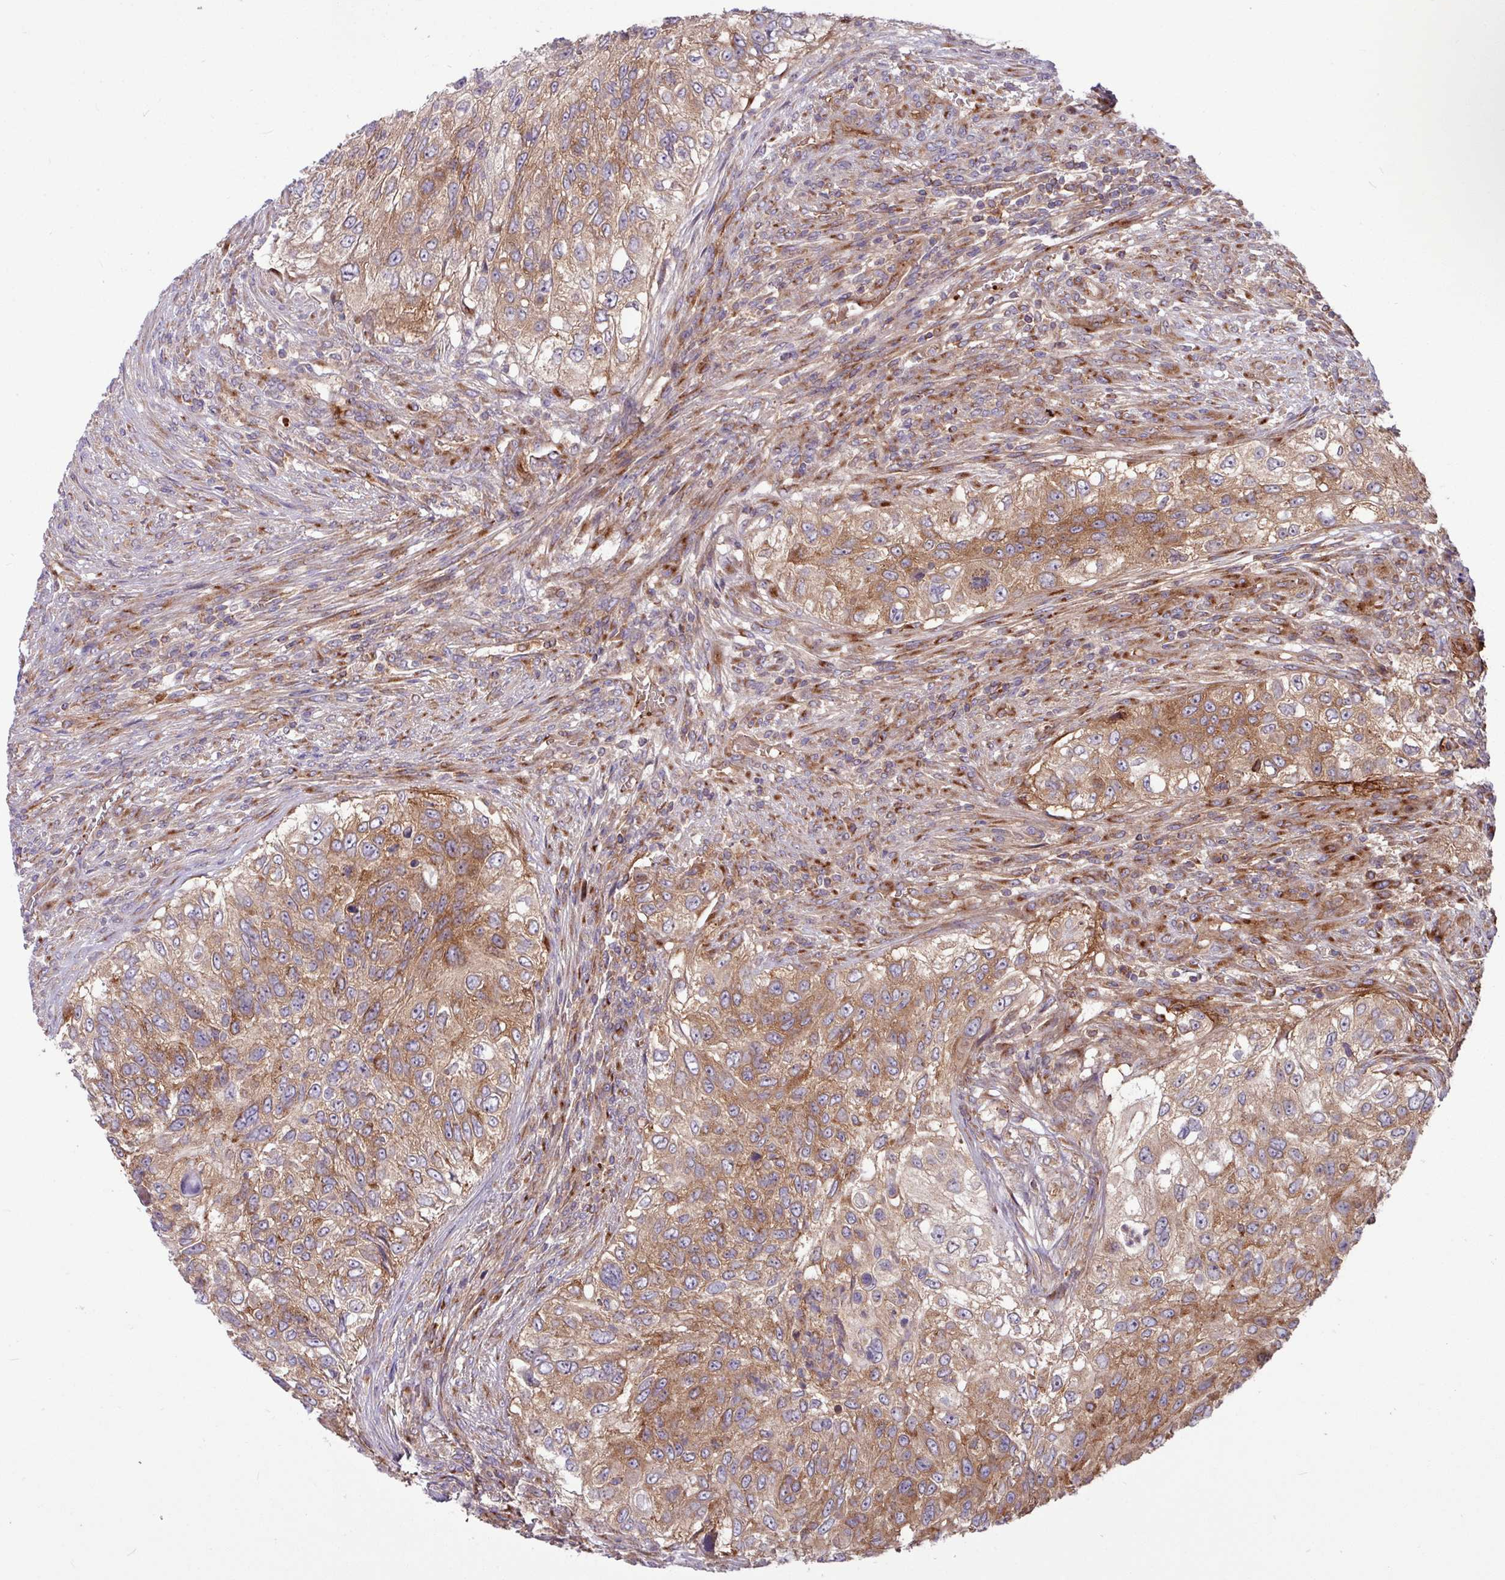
{"staining": {"intensity": "moderate", "quantity": ">75%", "location": "cytoplasmic/membranous"}, "tissue": "urothelial cancer", "cell_type": "Tumor cells", "image_type": "cancer", "snomed": [{"axis": "morphology", "description": "Urothelial carcinoma, High grade"}, {"axis": "topography", "description": "Urinary bladder"}], "caption": "A brown stain highlights moderate cytoplasmic/membranous expression of a protein in high-grade urothelial carcinoma tumor cells. Using DAB (brown) and hematoxylin (blue) stains, captured at high magnification using brightfield microscopy.", "gene": "LSM12", "patient": {"sex": "female", "age": 60}}